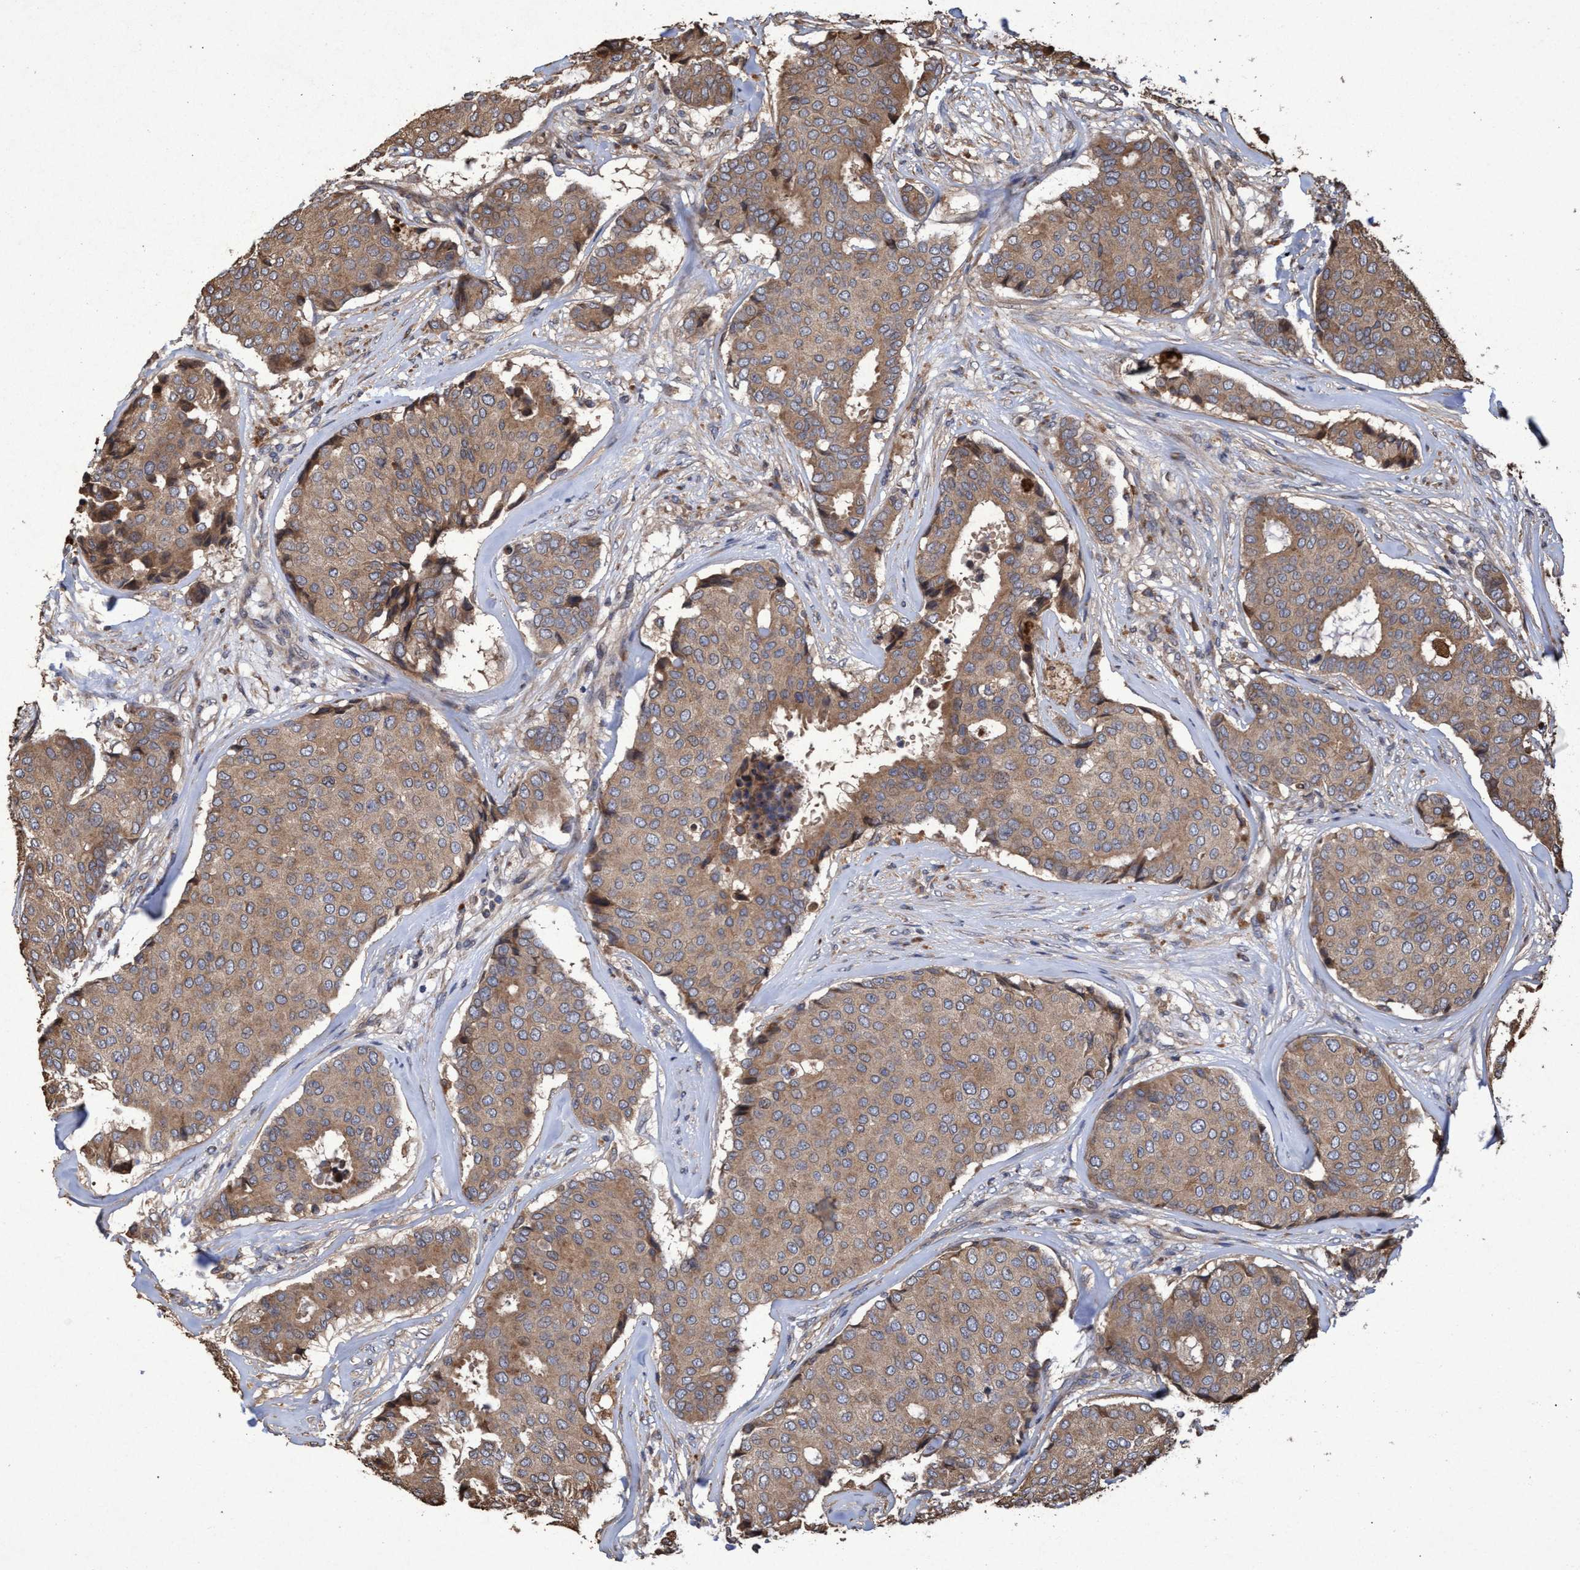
{"staining": {"intensity": "moderate", "quantity": ">75%", "location": "cytoplasmic/membranous"}, "tissue": "breast cancer", "cell_type": "Tumor cells", "image_type": "cancer", "snomed": [{"axis": "morphology", "description": "Duct carcinoma"}, {"axis": "topography", "description": "Breast"}], "caption": "Immunohistochemical staining of infiltrating ductal carcinoma (breast) displays medium levels of moderate cytoplasmic/membranous protein expression in about >75% of tumor cells.", "gene": "CHMP6", "patient": {"sex": "female", "age": 75}}